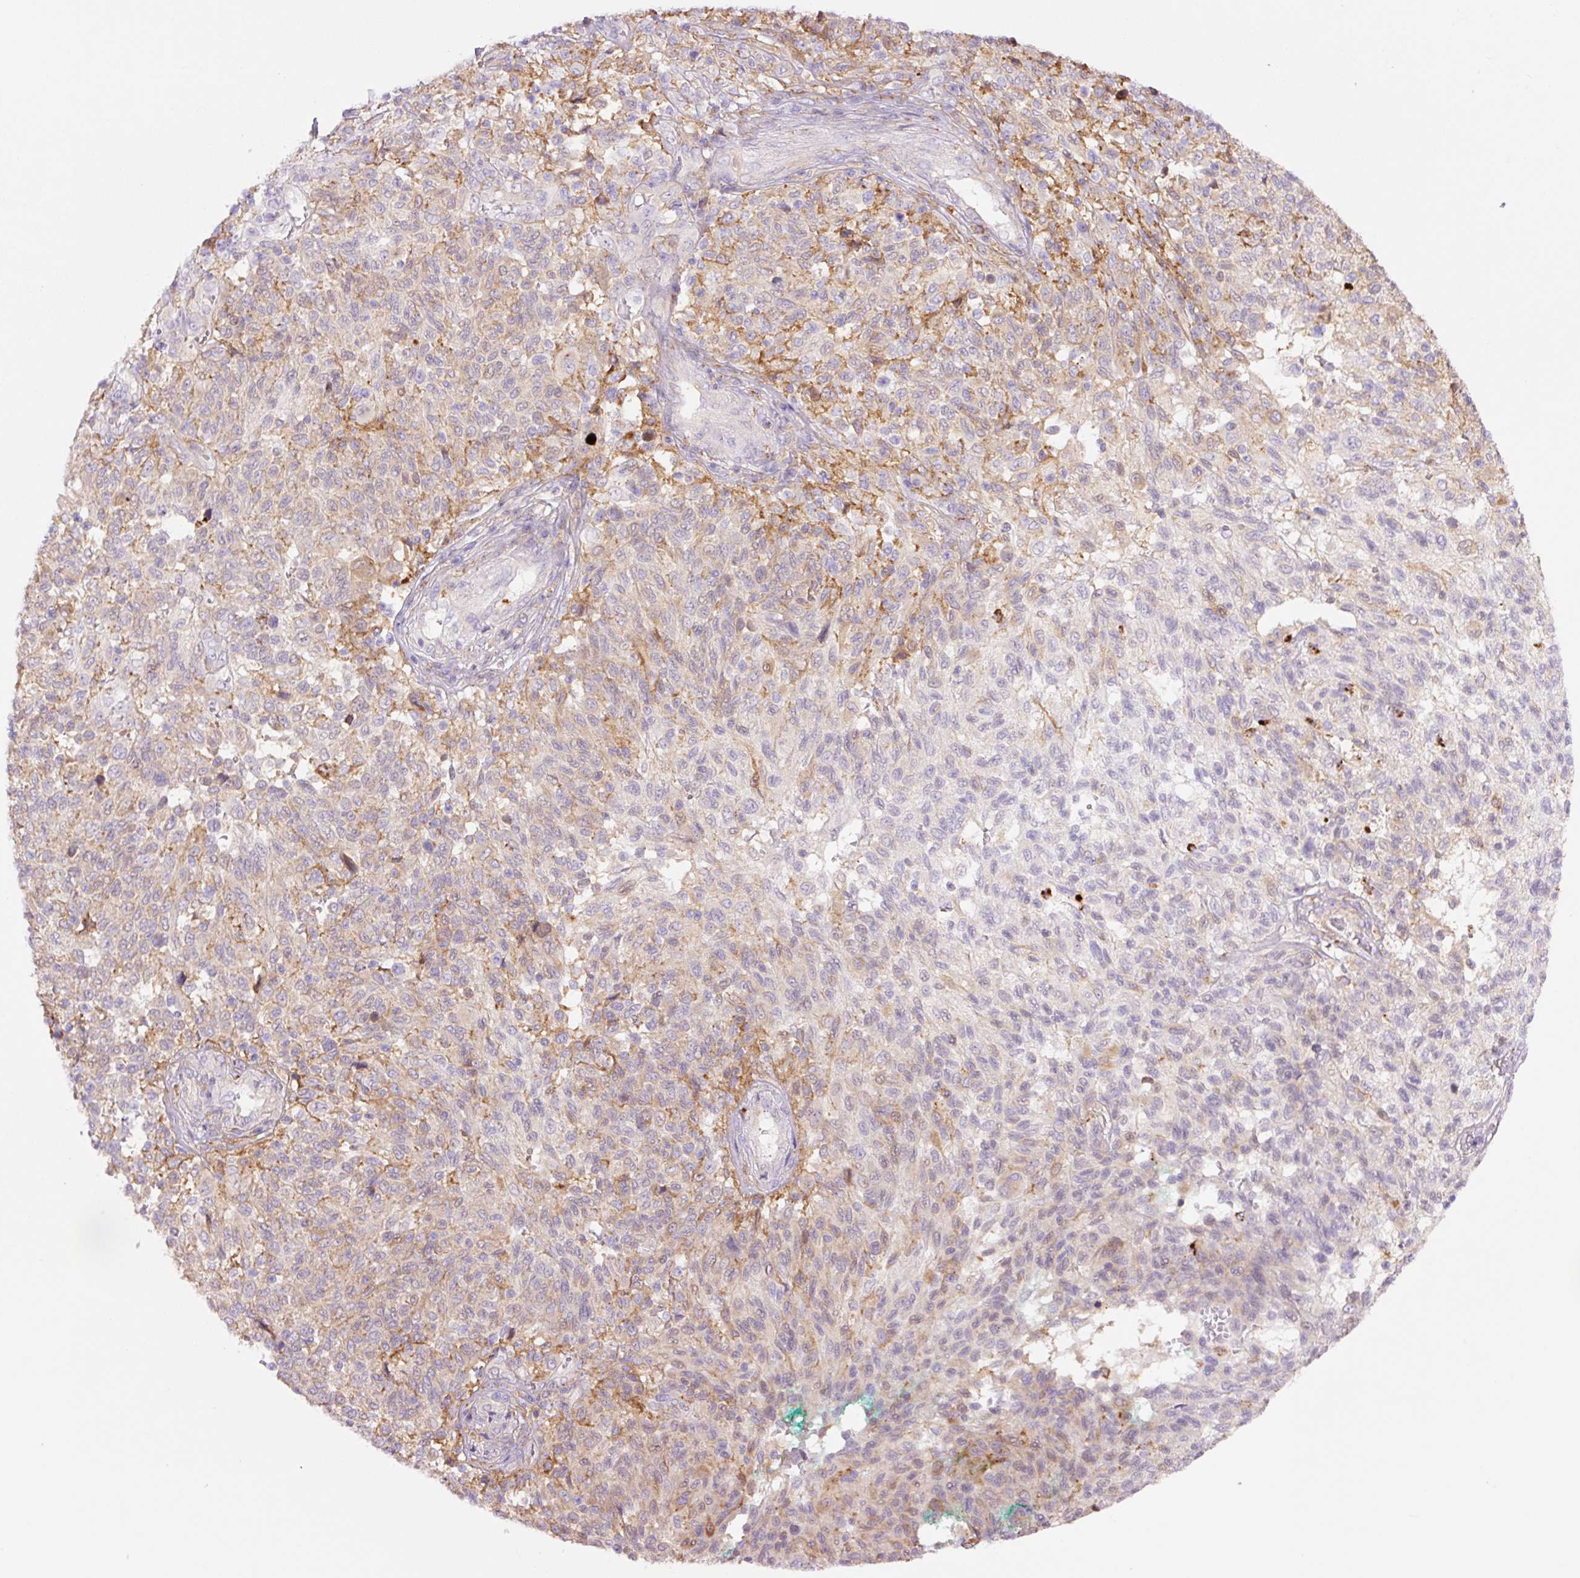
{"staining": {"intensity": "weak", "quantity": "25%-75%", "location": "cytoplasmic/membranous"}, "tissue": "melanoma", "cell_type": "Tumor cells", "image_type": "cancer", "snomed": [{"axis": "morphology", "description": "Malignant melanoma, NOS"}, {"axis": "topography", "description": "Skin"}], "caption": "Protein staining of melanoma tissue exhibits weak cytoplasmic/membranous positivity in about 25%-75% of tumor cells.", "gene": "SH2D6", "patient": {"sex": "male", "age": 66}}